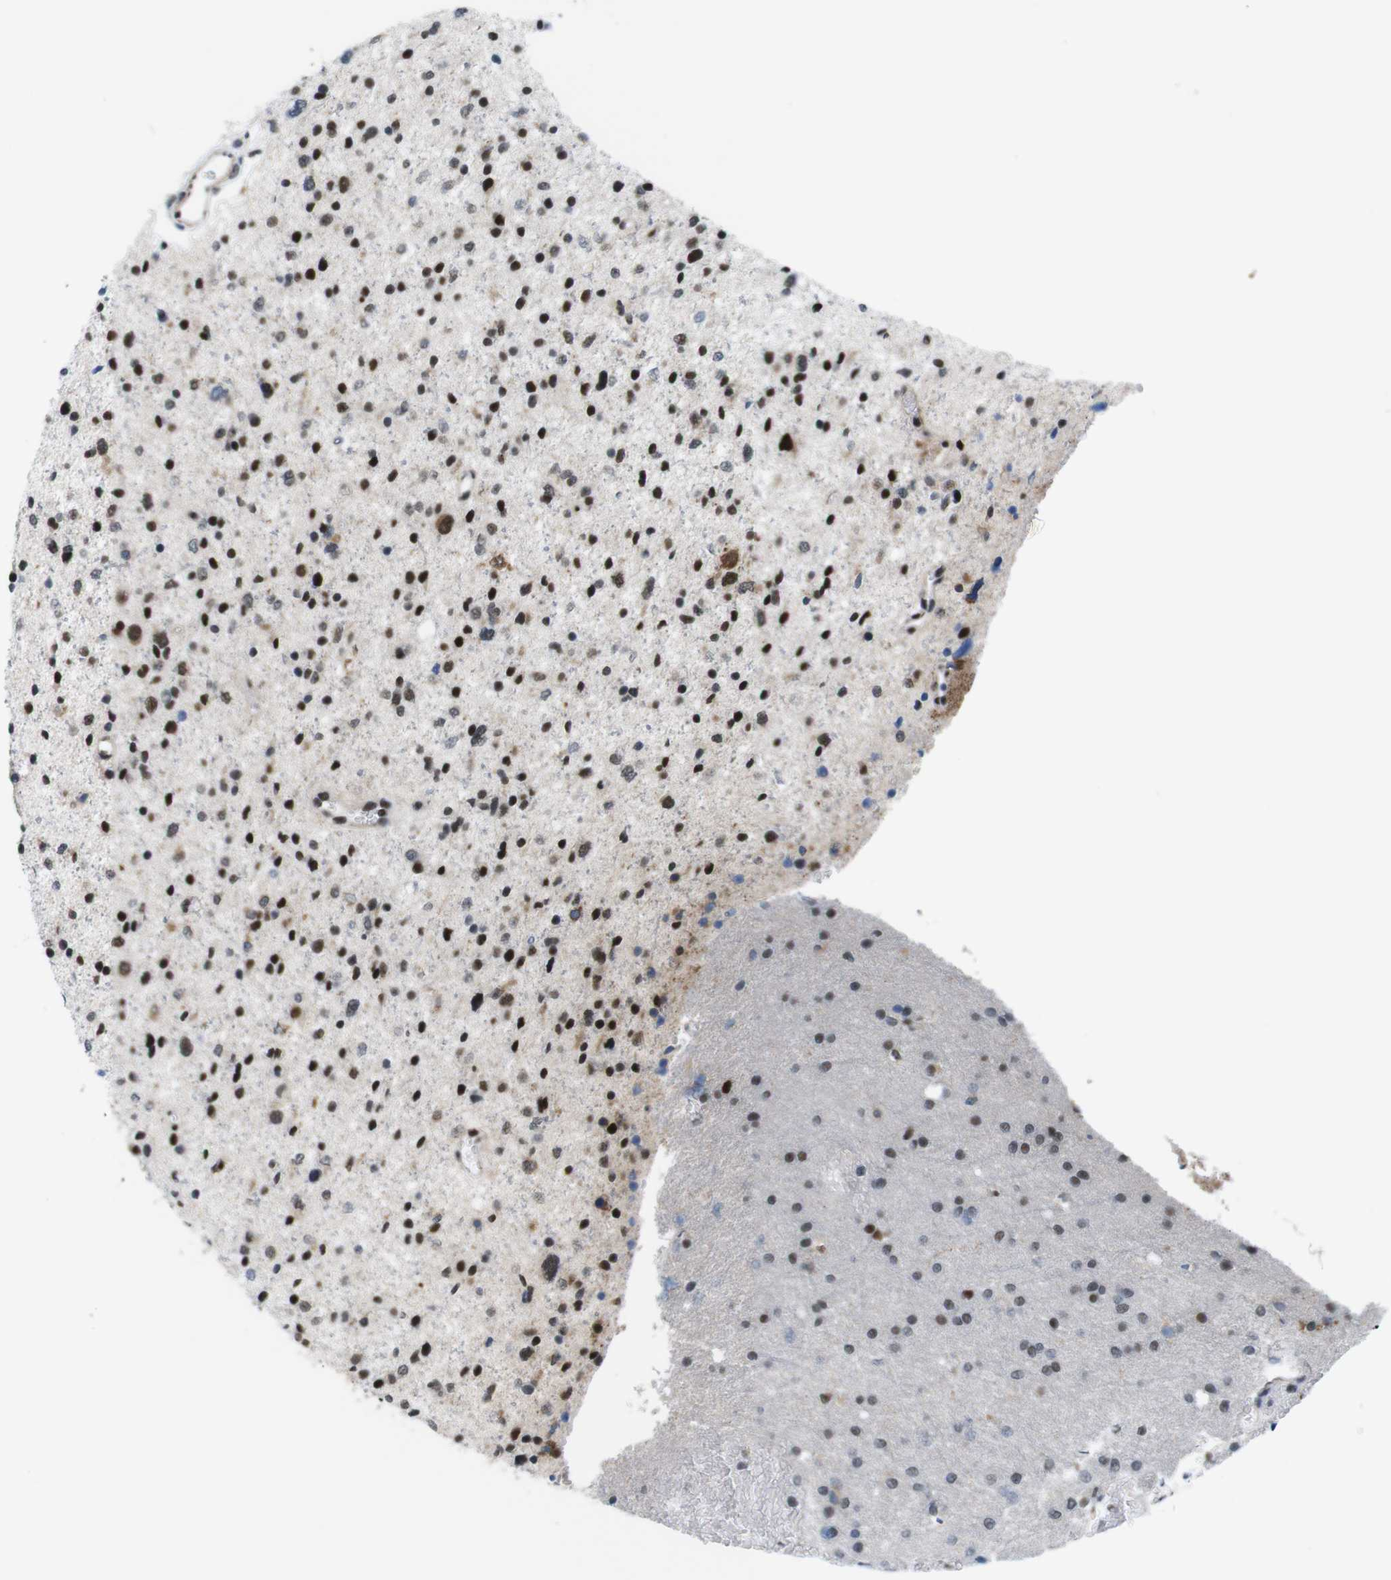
{"staining": {"intensity": "strong", "quantity": "25%-75%", "location": "nuclear"}, "tissue": "glioma", "cell_type": "Tumor cells", "image_type": "cancer", "snomed": [{"axis": "morphology", "description": "Glioma, malignant, Low grade"}, {"axis": "topography", "description": "Brain"}], "caption": "IHC staining of malignant glioma (low-grade), which reveals high levels of strong nuclear positivity in approximately 25%-75% of tumor cells indicating strong nuclear protein staining. The staining was performed using DAB (brown) for protein detection and nuclei were counterstained in hematoxylin (blue).", "gene": "PSME3", "patient": {"sex": "female", "age": 37}}